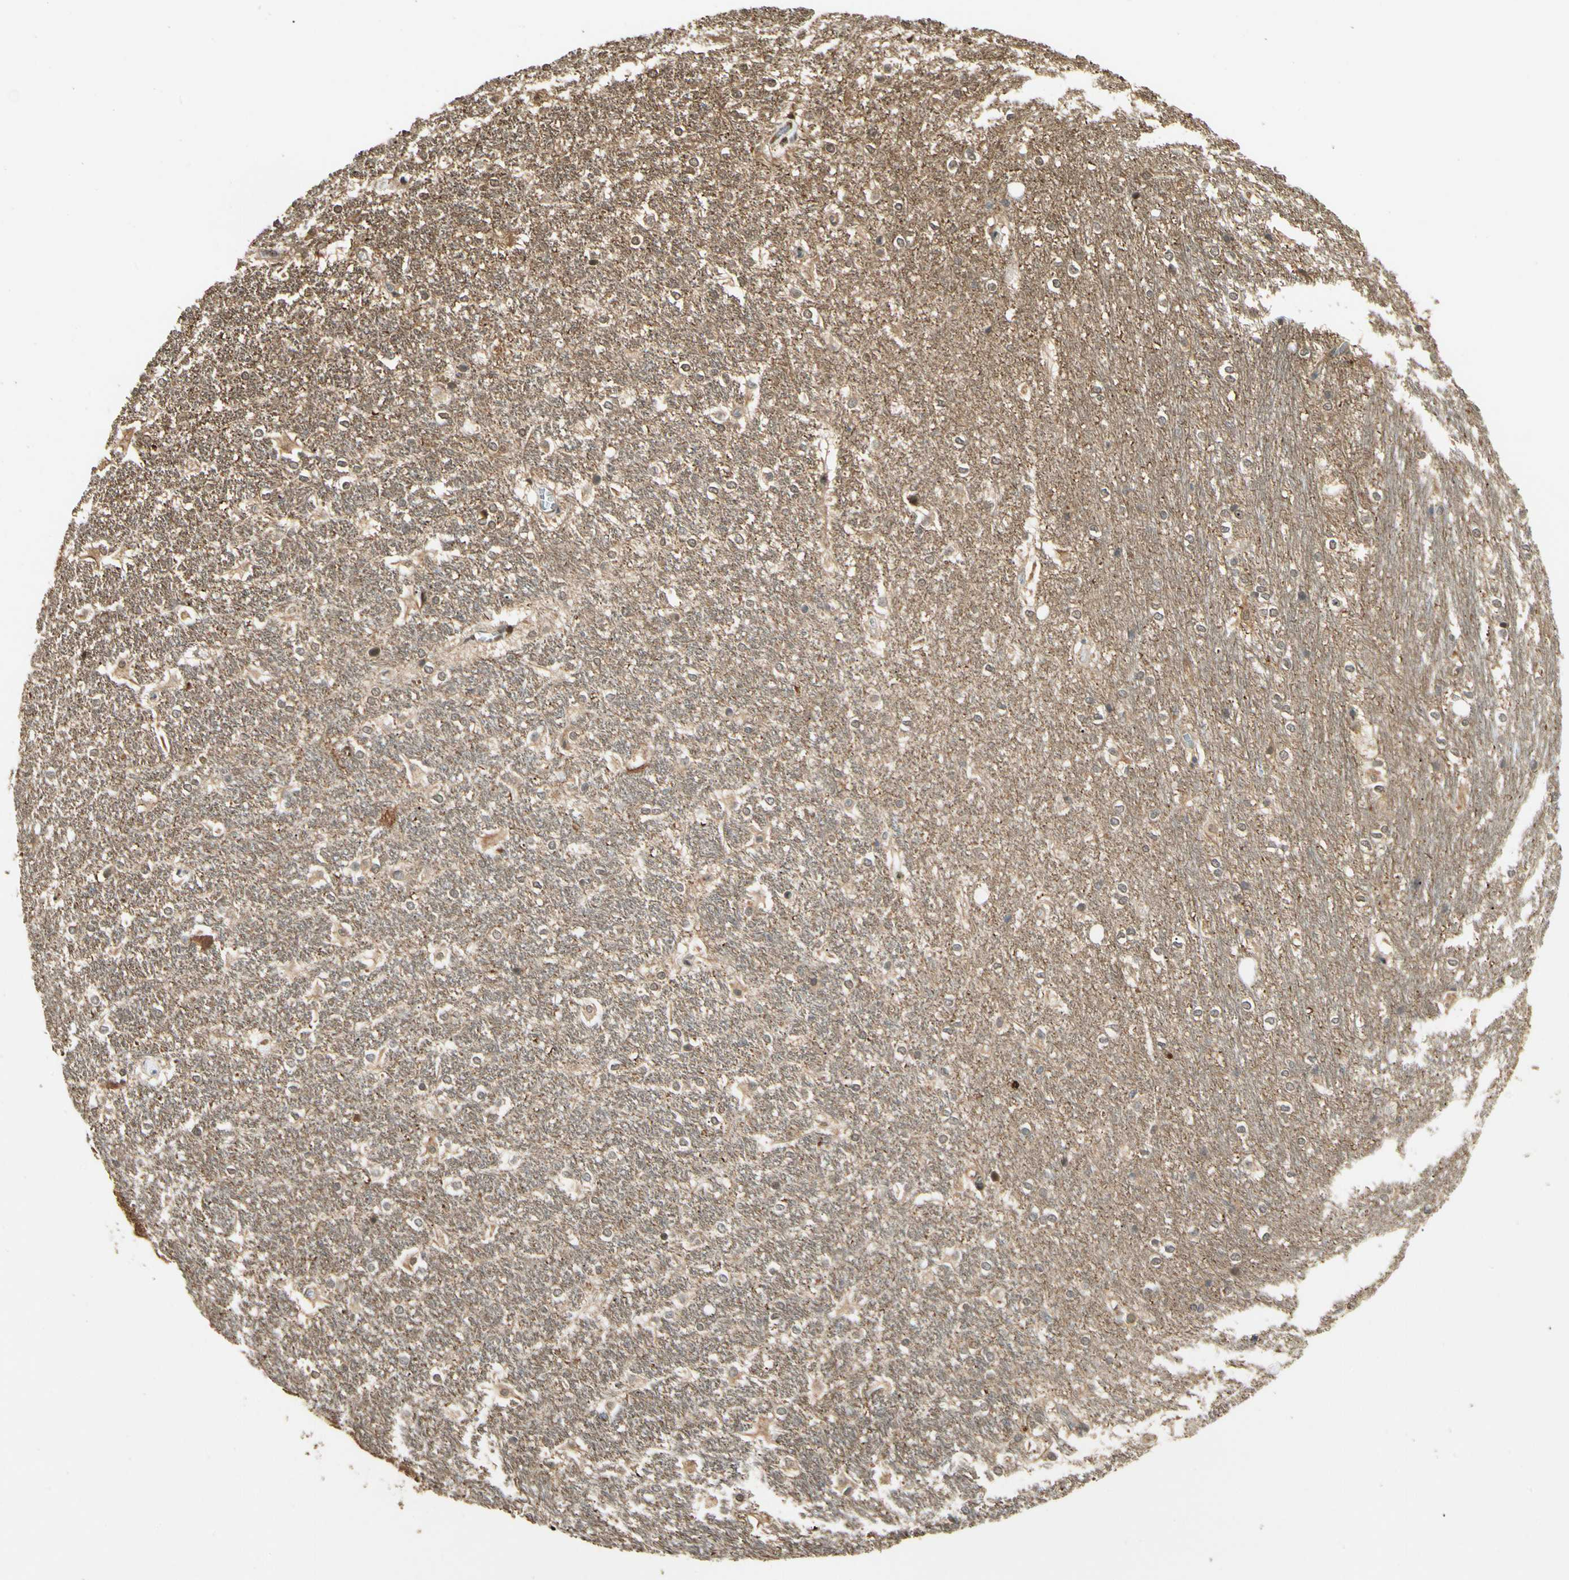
{"staining": {"intensity": "weak", "quantity": "<25%", "location": "cytoplasmic/membranous"}, "tissue": "hippocampus", "cell_type": "Glial cells", "image_type": "normal", "snomed": [{"axis": "morphology", "description": "Normal tissue, NOS"}, {"axis": "topography", "description": "Hippocampus"}], "caption": "DAB immunohistochemical staining of normal human hippocampus reveals no significant staining in glial cells. (DAB (3,3'-diaminobenzidine) immunohistochemistry, high magnification).", "gene": "YWHAB", "patient": {"sex": "female", "age": 19}}